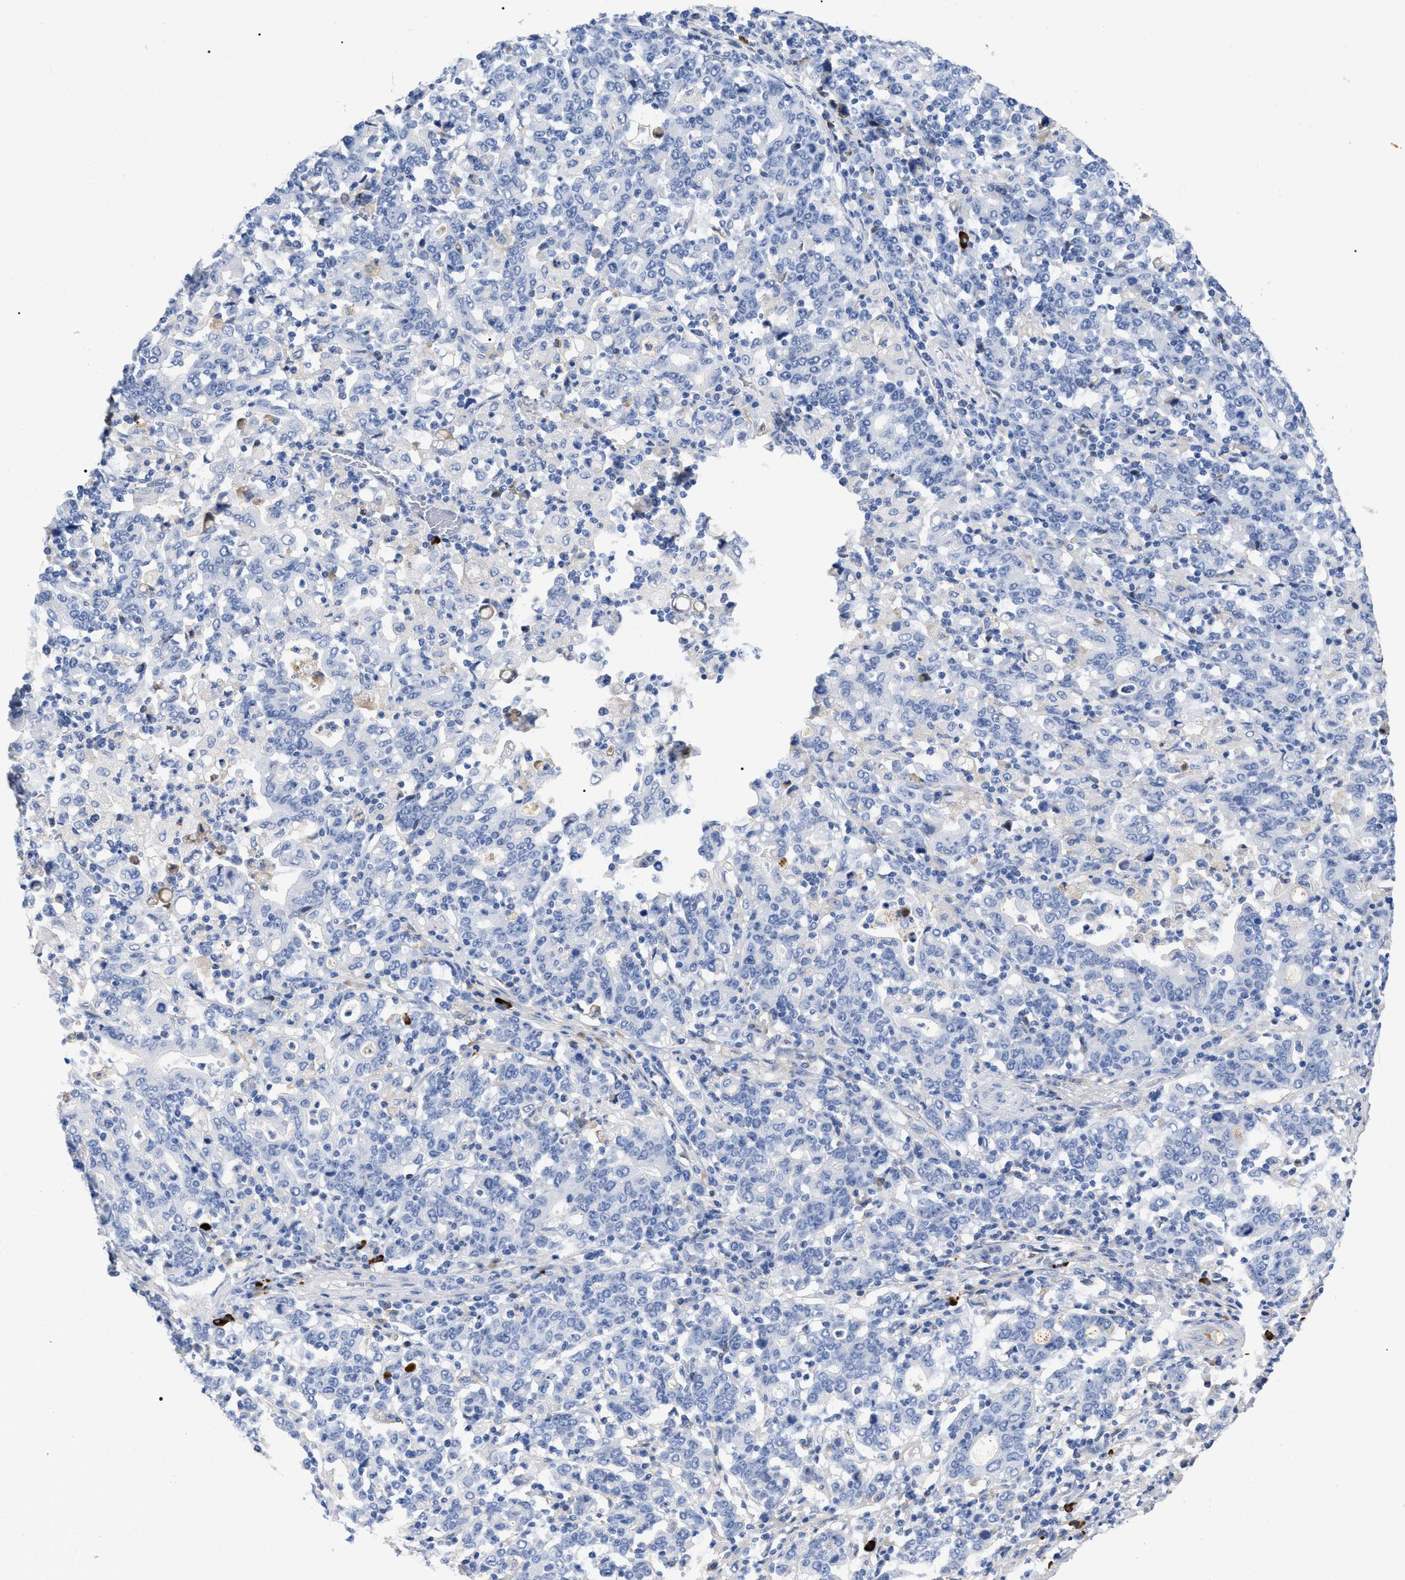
{"staining": {"intensity": "negative", "quantity": "none", "location": "none"}, "tissue": "stomach cancer", "cell_type": "Tumor cells", "image_type": "cancer", "snomed": [{"axis": "morphology", "description": "Adenocarcinoma, NOS"}, {"axis": "topography", "description": "Stomach, upper"}], "caption": "Protein analysis of stomach cancer (adenocarcinoma) exhibits no significant expression in tumor cells. Brightfield microscopy of IHC stained with DAB (3,3'-diaminobenzidine) (brown) and hematoxylin (blue), captured at high magnification.", "gene": "IGHV5-51", "patient": {"sex": "male", "age": 69}}